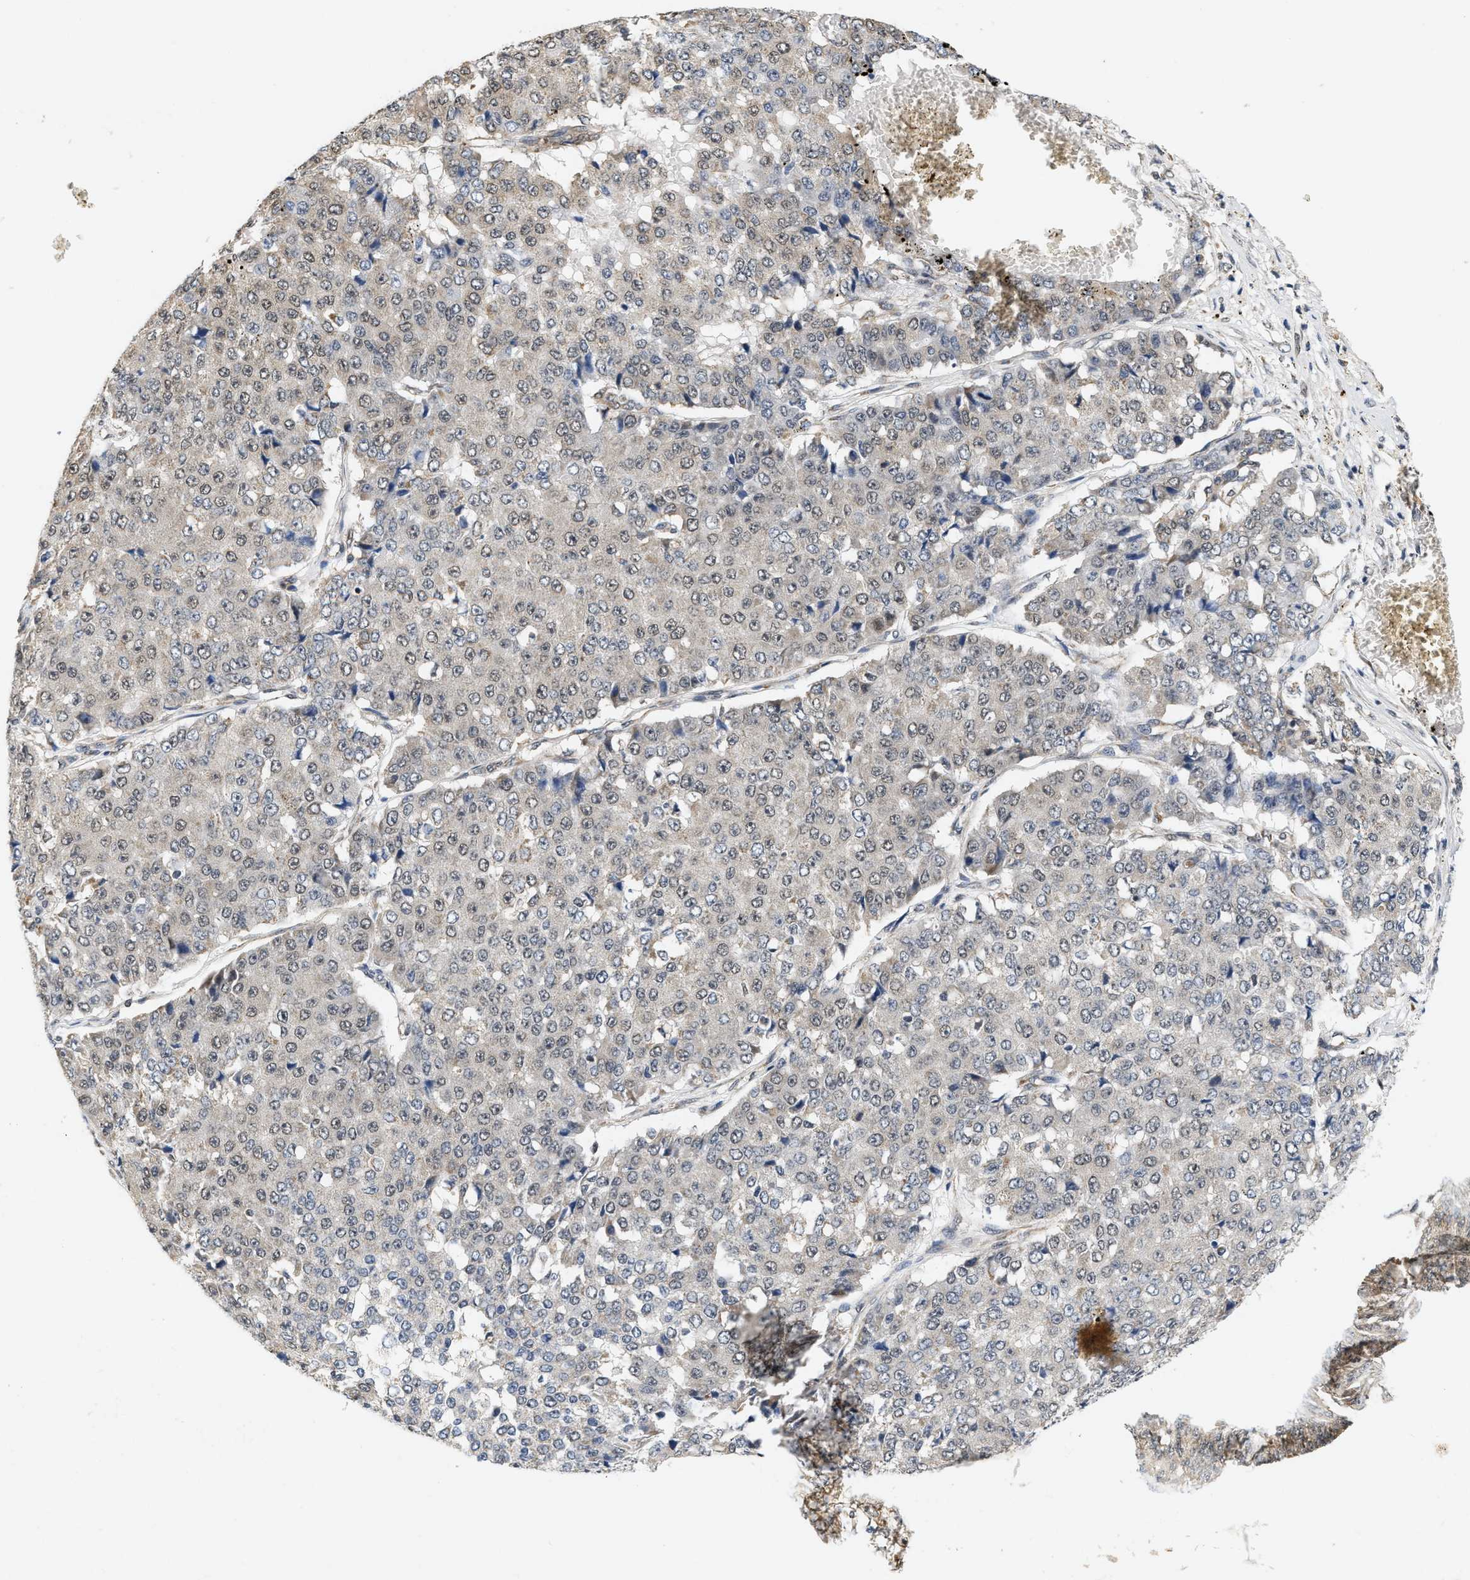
{"staining": {"intensity": "weak", "quantity": "<25%", "location": "cytoplasmic/membranous"}, "tissue": "pancreatic cancer", "cell_type": "Tumor cells", "image_type": "cancer", "snomed": [{"axis": "morphology", "description": "Adenocarcinoma, NOS"}, {"axis": "topography", "description": "Pancreas"}], "caption": "This is an immunohistochemistry (IHC) histopathology image of pancreatic cancer. There is no staining in tumor cells.", "gene": "GIGYF1", "patient": {"sex": "male", "age": 50}}